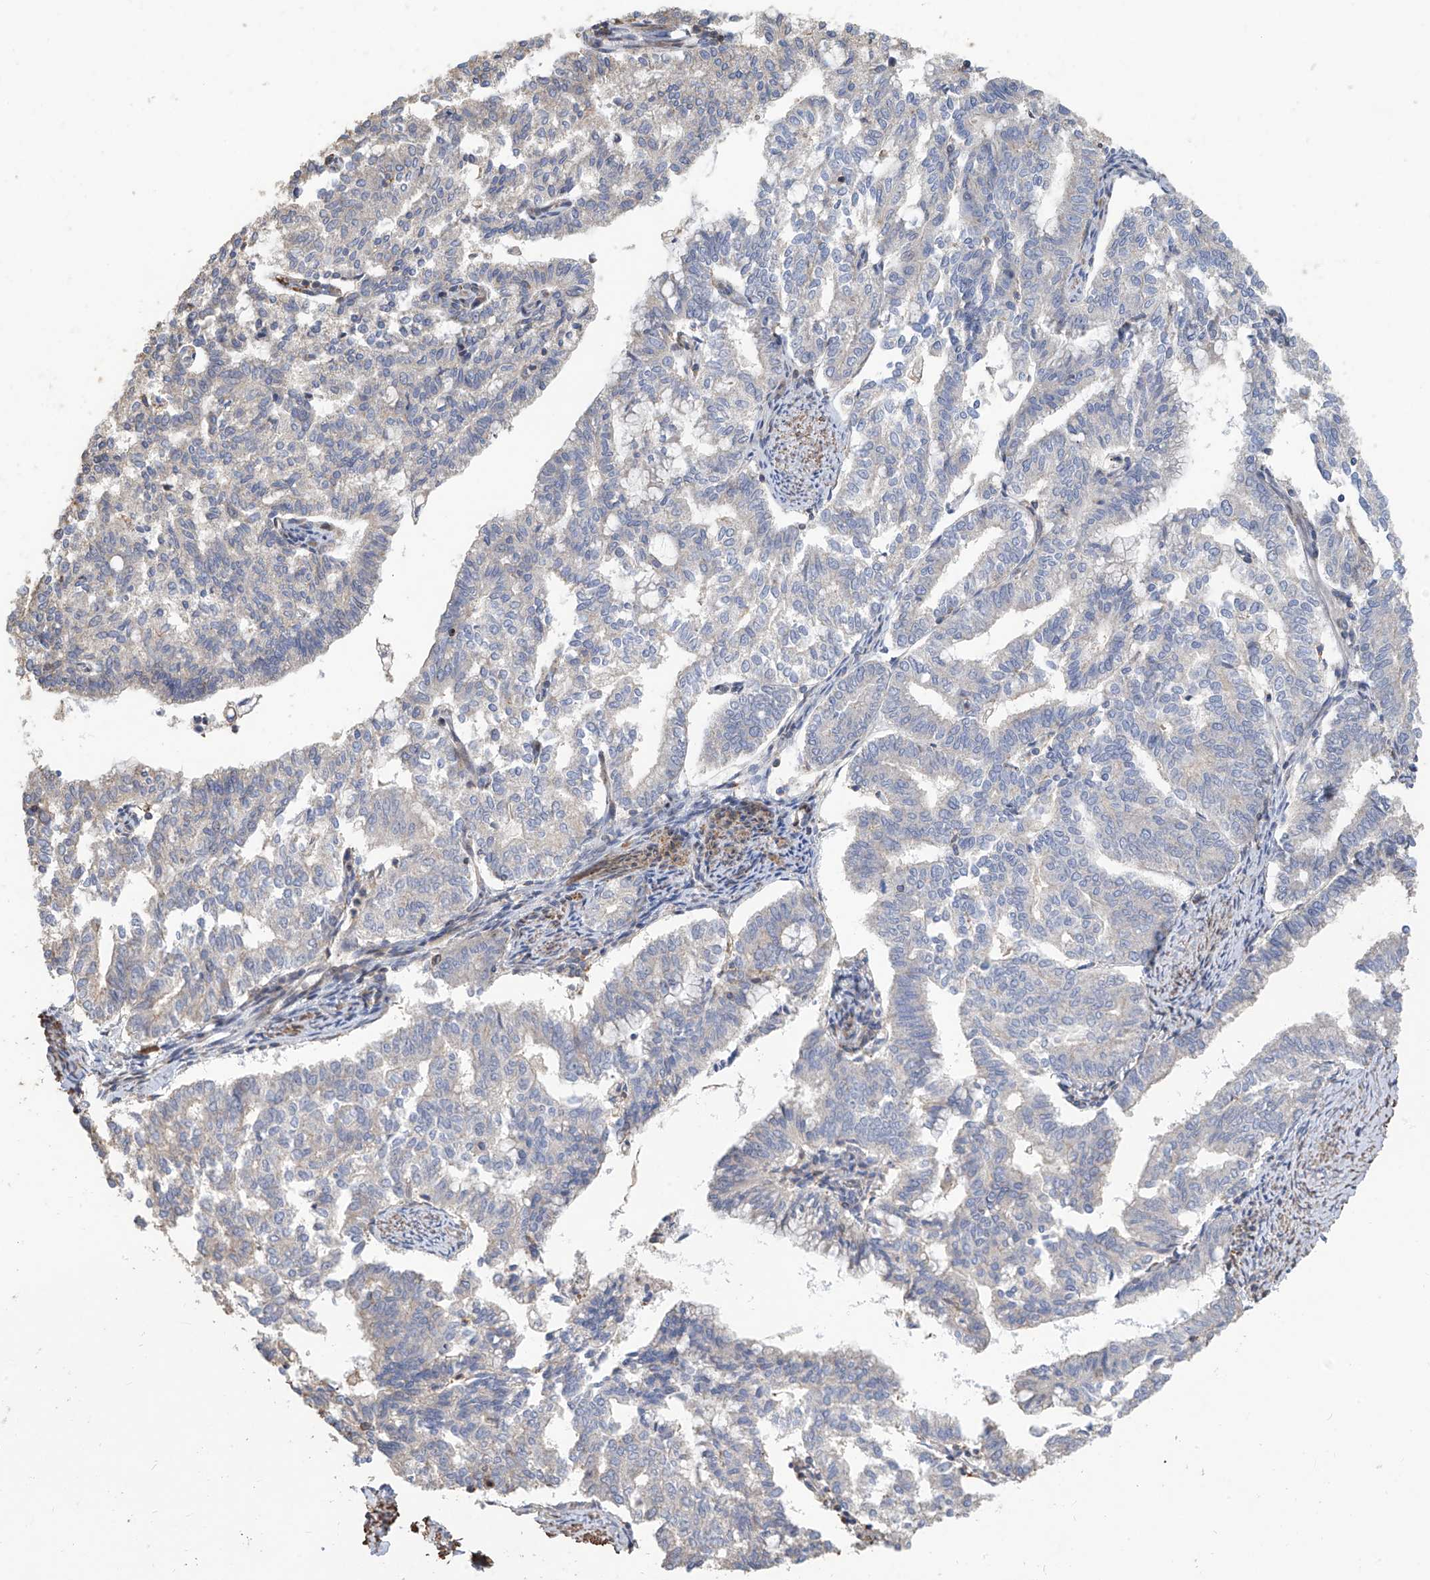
{"staining": {"intensity": "negative", "quantity": "none", "location": "none"}, "tissue": "endometrial cancer", "cell_type": "Tumor cells", "image_type": "cancer", "snomed": [{"axis": "morphology", "description": "Adenocarcinoma, NOS"}, {"axis": "topography", "description": "Endometrium"}], "caption": "Tumor cells are negative for brown protein staining in endometrial adenocarcinoma. The staining was performed using DAB (3,3'-diaminobenzidine) to visualize the protein expression in brown, while the nuclei were stained in blue with hematoxylin (Magnification: 20x).", "gene": "SLC43A3", "patient": {"sex": "female", "age": 79}}